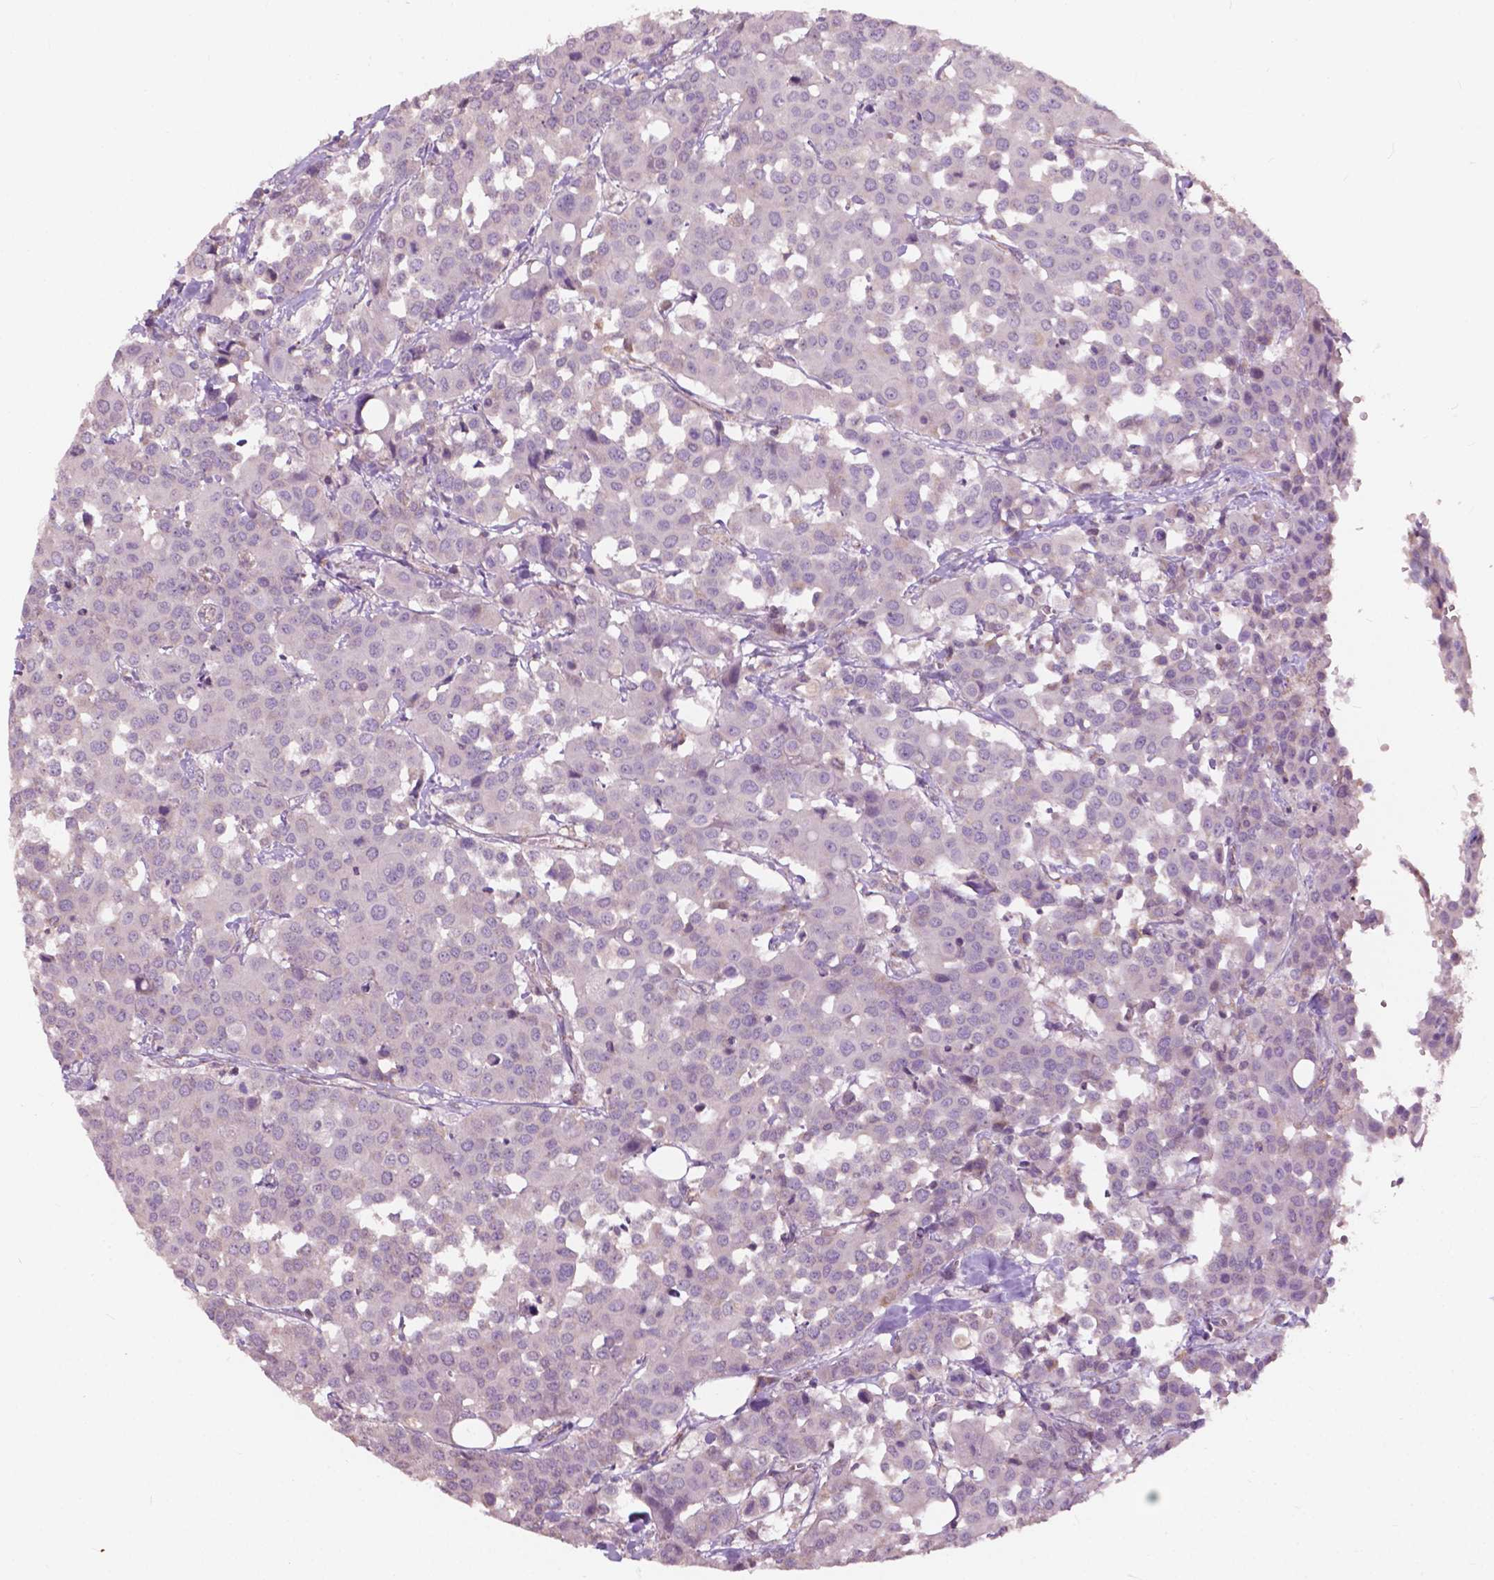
{"staining": {"intensity": "negative", "quantity": "none", "location": "none"}, "tissue": "carcinoid", "cell_type": "Tumor cells", "image_type": "cancer", "snomed": [{"axis": "morphology", "description": "Carcinoid, malignant, NOS"}, {"axis": "topography", "description": "Colon"}], "caption": "The photomicrograph demonstrates no significant staining in tumor cells of malignant carcinoid.", "gene": "NDUFA10", "patient": {"sex": "male", "age": 81}}